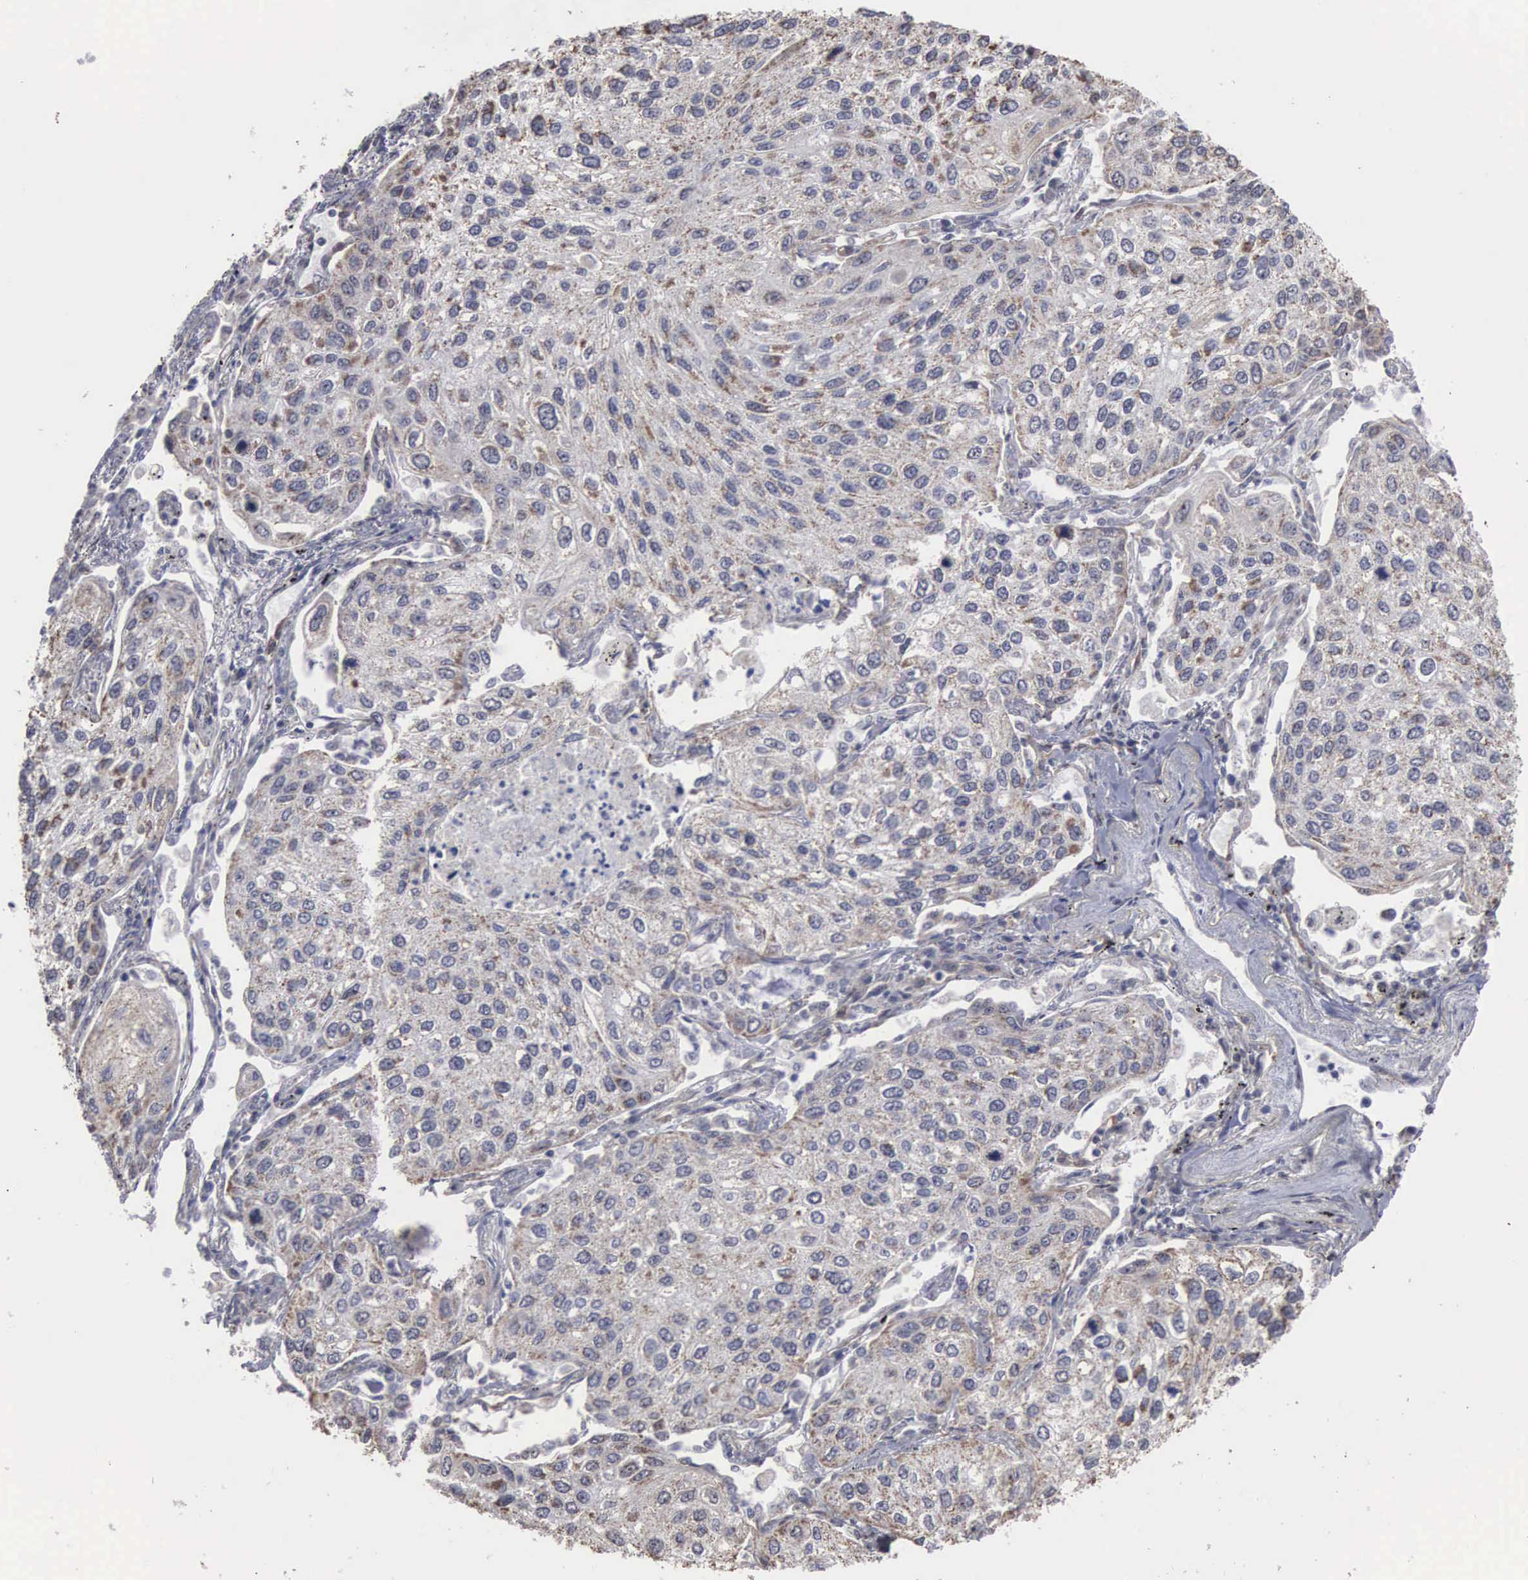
{"staining": {"intensity": "weak", "quantity": "25%-75%", "location": "cytoplasmic/membranous"}, "tissue": "lung cancer", "cell_type": "Tumor cells", "image_type": "cancer", "snomed": [{"axis": "morphology", "description": "Squamous cell carcinoma, NOS"}, {"axis": "topography", "description": "Lung"}], "caption": "Immunohistochemical staining of human lung squamous cell carcinoma reveals weak cytoplasmic/membranous protein expression in about 25%-75% of tumor cells.", "gene": "NGDN", "patient": {"sex": "male", "age": 75}}